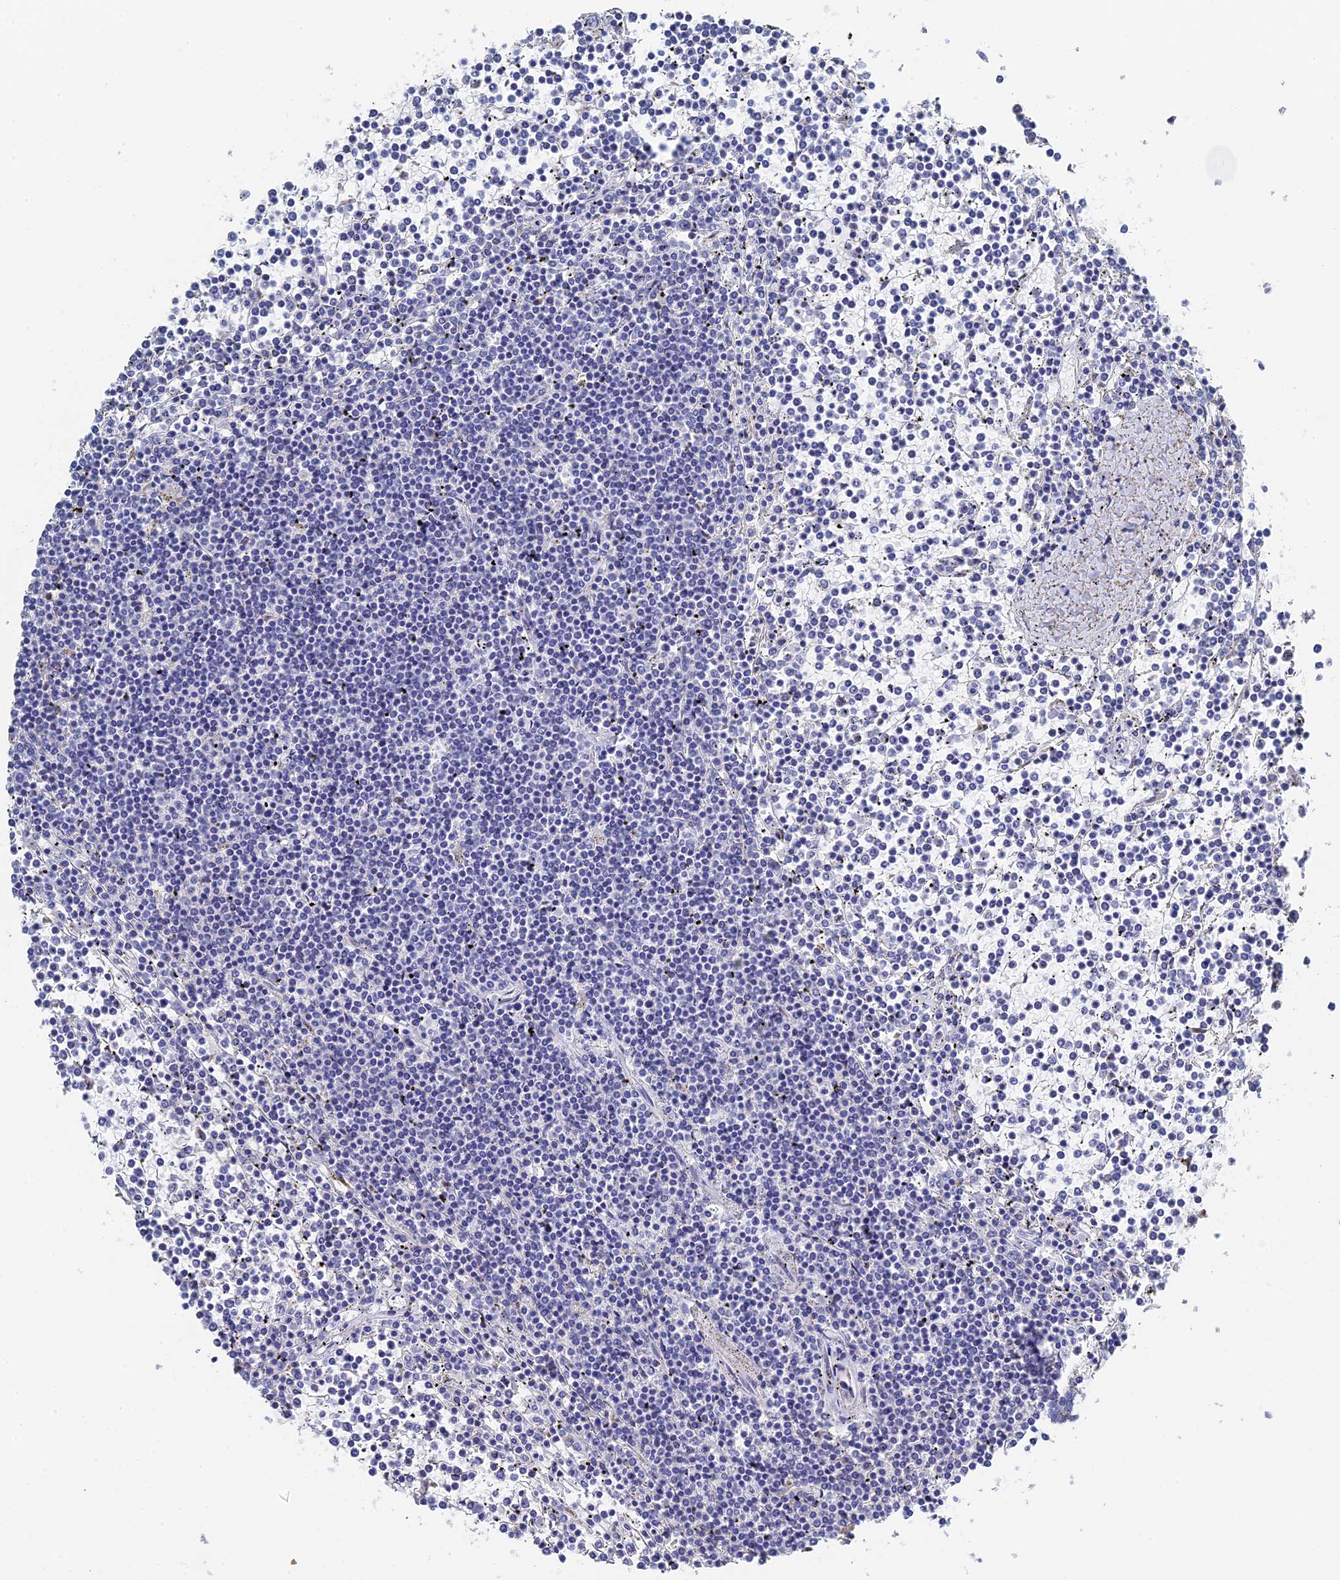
{"staining": {"intensity": "negative", "quantity": "none", "location": "none"}, "tissue": "lymphoma", "cell_type": "Tumor cells", "image_type": "cancer", "snomed": [{"axis": "morphology", "description": "Malignant lymphoma, non-Hodgkin's type, Low grade"}, {"axis": "topography", "description": "Spleen"}], "caption": "IHC image of neoplastic tissue: human lymphoma stained with DAB (3,3'-diaminobenzidine) reveals no significant protein expression in tumor cells.", "gene": "STRA6", "patient": {"sex": "female", "age": 19}}